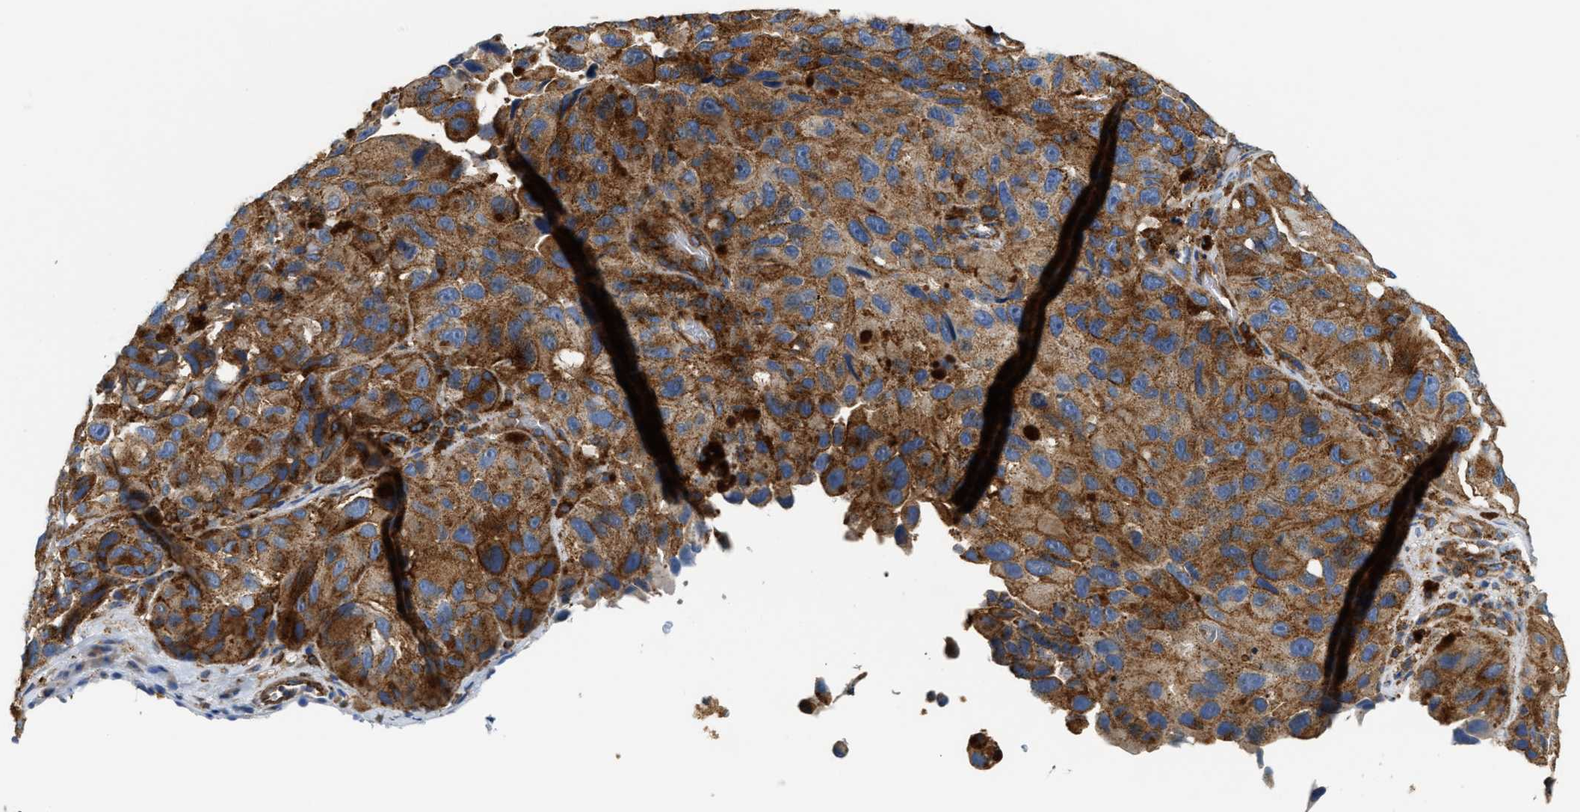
{"staining": {"intensity": "moderate", "quantity": ">75%", "location": "cytoplasmic/membranous"}, "tissue": "melanoma", "cell_type": "Tumor cells", "image_type": "cancer", "snomed": [{"axis": "morphology", "description": "Malignant melanoma, NOS"}, {"axis": "topography", "description": "Skin"}], "caption": "Melanoma was stained to show a protein in brown. There is medium levels of moderate cytoplasmic/membranous positivity in approximately >75% of tumor cells. (Stains: DAB (3,3'-diaminobenzidine) in brown, nuclei in blue, Microscopy: brightfield microscopy at high magnification).", "gene": "NSUN7", "patient": {"sex": "female", "age": 73}}